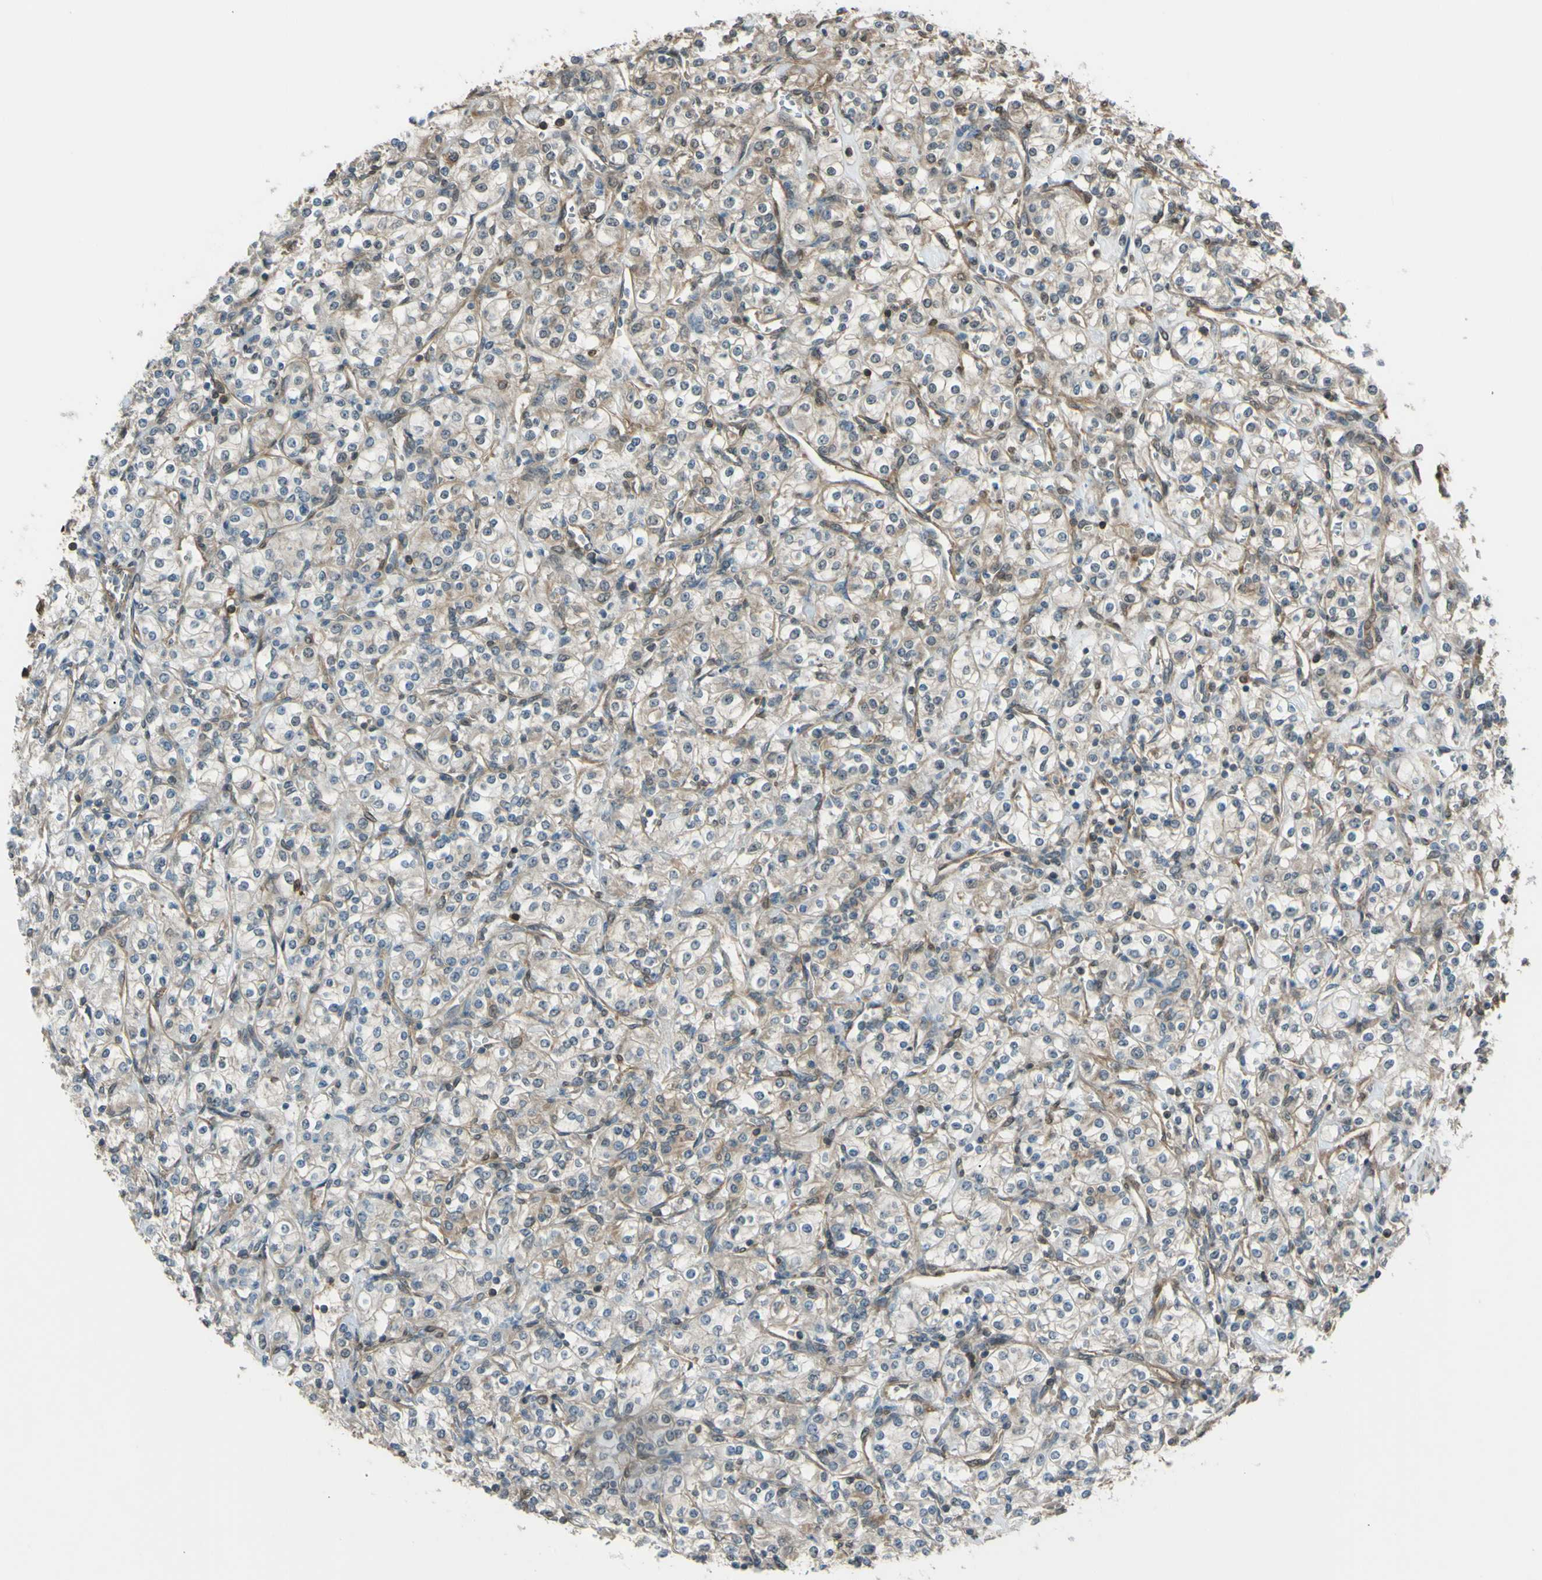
{"staining": {"intensity": "negative", "quantity": "none", "location": "none"}, "tissue": "renal cancer", "cell_type": "Tumor cells", "image_type": "cancer", "snomed": [{"axis": "morphology", "description": "Adenocarcinoma, NOS"}, {"axis": "topography", "description": "Kidney"}], "caption": "The immunohistochemistry image has no significant staining in tumor cells of renal cancer tissue.", "gene": "YWHAQ", "patient": {"sex": "male", "age": 77}}